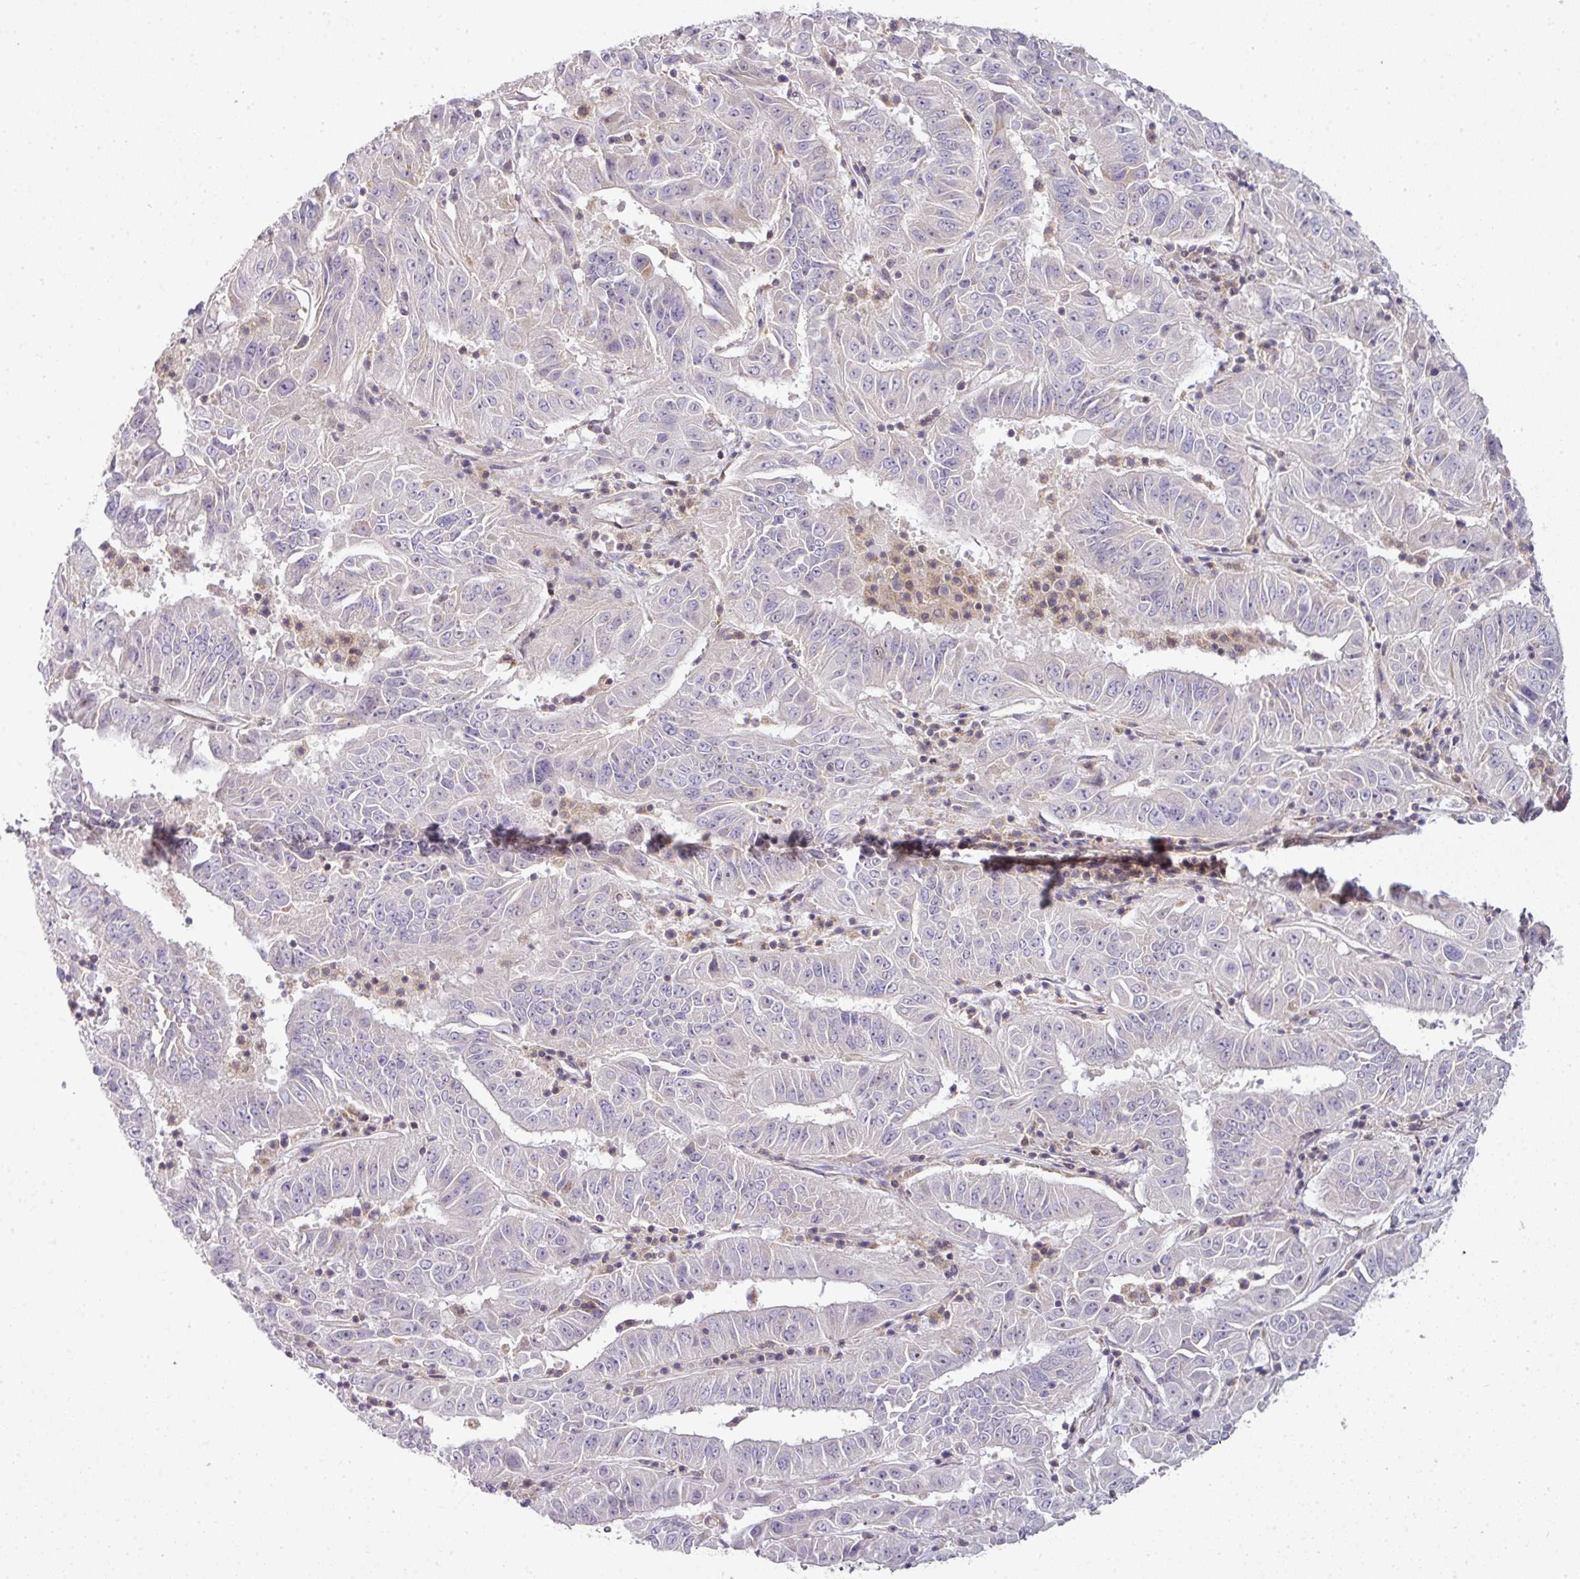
{"staining": {"intensity": "weak", "quantity": "<25%", "location": "cytoplasmic/membranous"}, "tissue": "pancreatic cancer", "cell_type": "Tumor cells", "image_type": "cancer", "snomed": [{"axis": "morphology", "description": "Adenocarcinoma, NOS"}, {"axis": "topography", "description": "Pancreas"}], "caption": "A high-resolution photomicrograph shows immunohistochemistry (IHC) staining of adenocarcinoma (pancreatic), which exhibits no significant staining in tumor cells.", "gene": "STAT5A", "patient": {"sex": "male", "age": 63}}